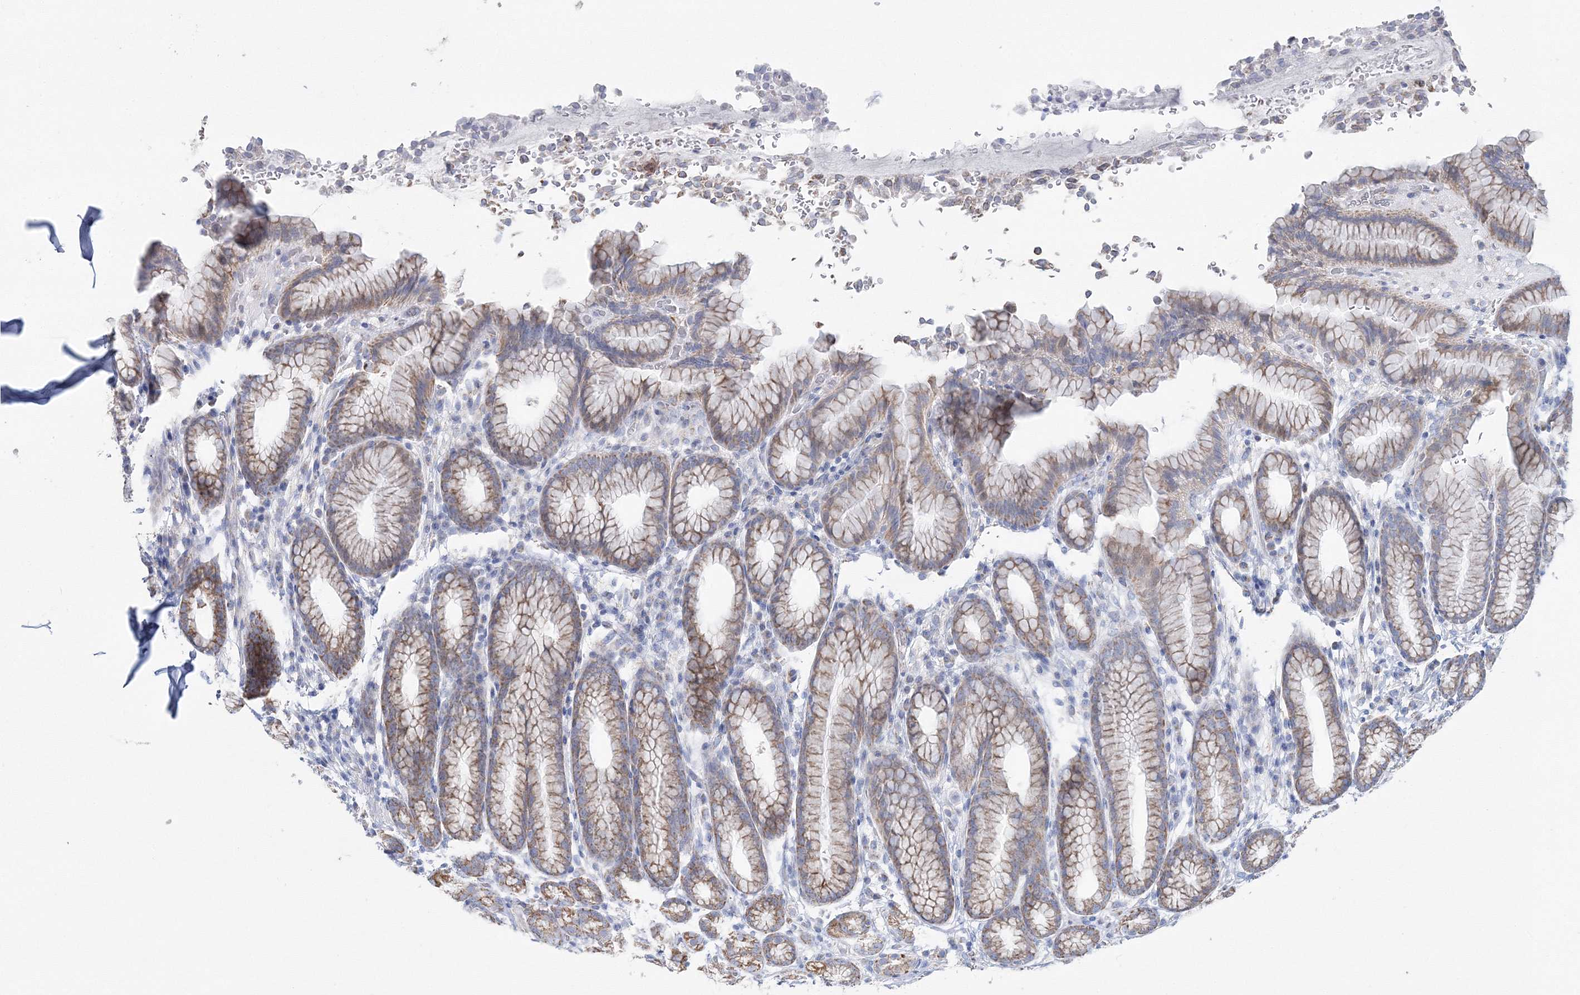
{"staining": {"intensity": "moderate", "quantity": ">75%", "location": "cytoplasmic/membranous"}, "tissue": "stomach", "cell_type": "Glandular cells", "image_type": "normal", "snomed": [{"axis": "morphology", "description": "Normal tissue, NOS"}, {"axis": "topography", "description": "Stomach"}], "caption": "Unremarkable stomach was stained to show a protein in brown. There is medium levels of moderate cytoplasmic/membranous staining in approximately >75% of glandular cells.", "gene": "HIBCH", "patient": {"sex": "male", "age": 42}}